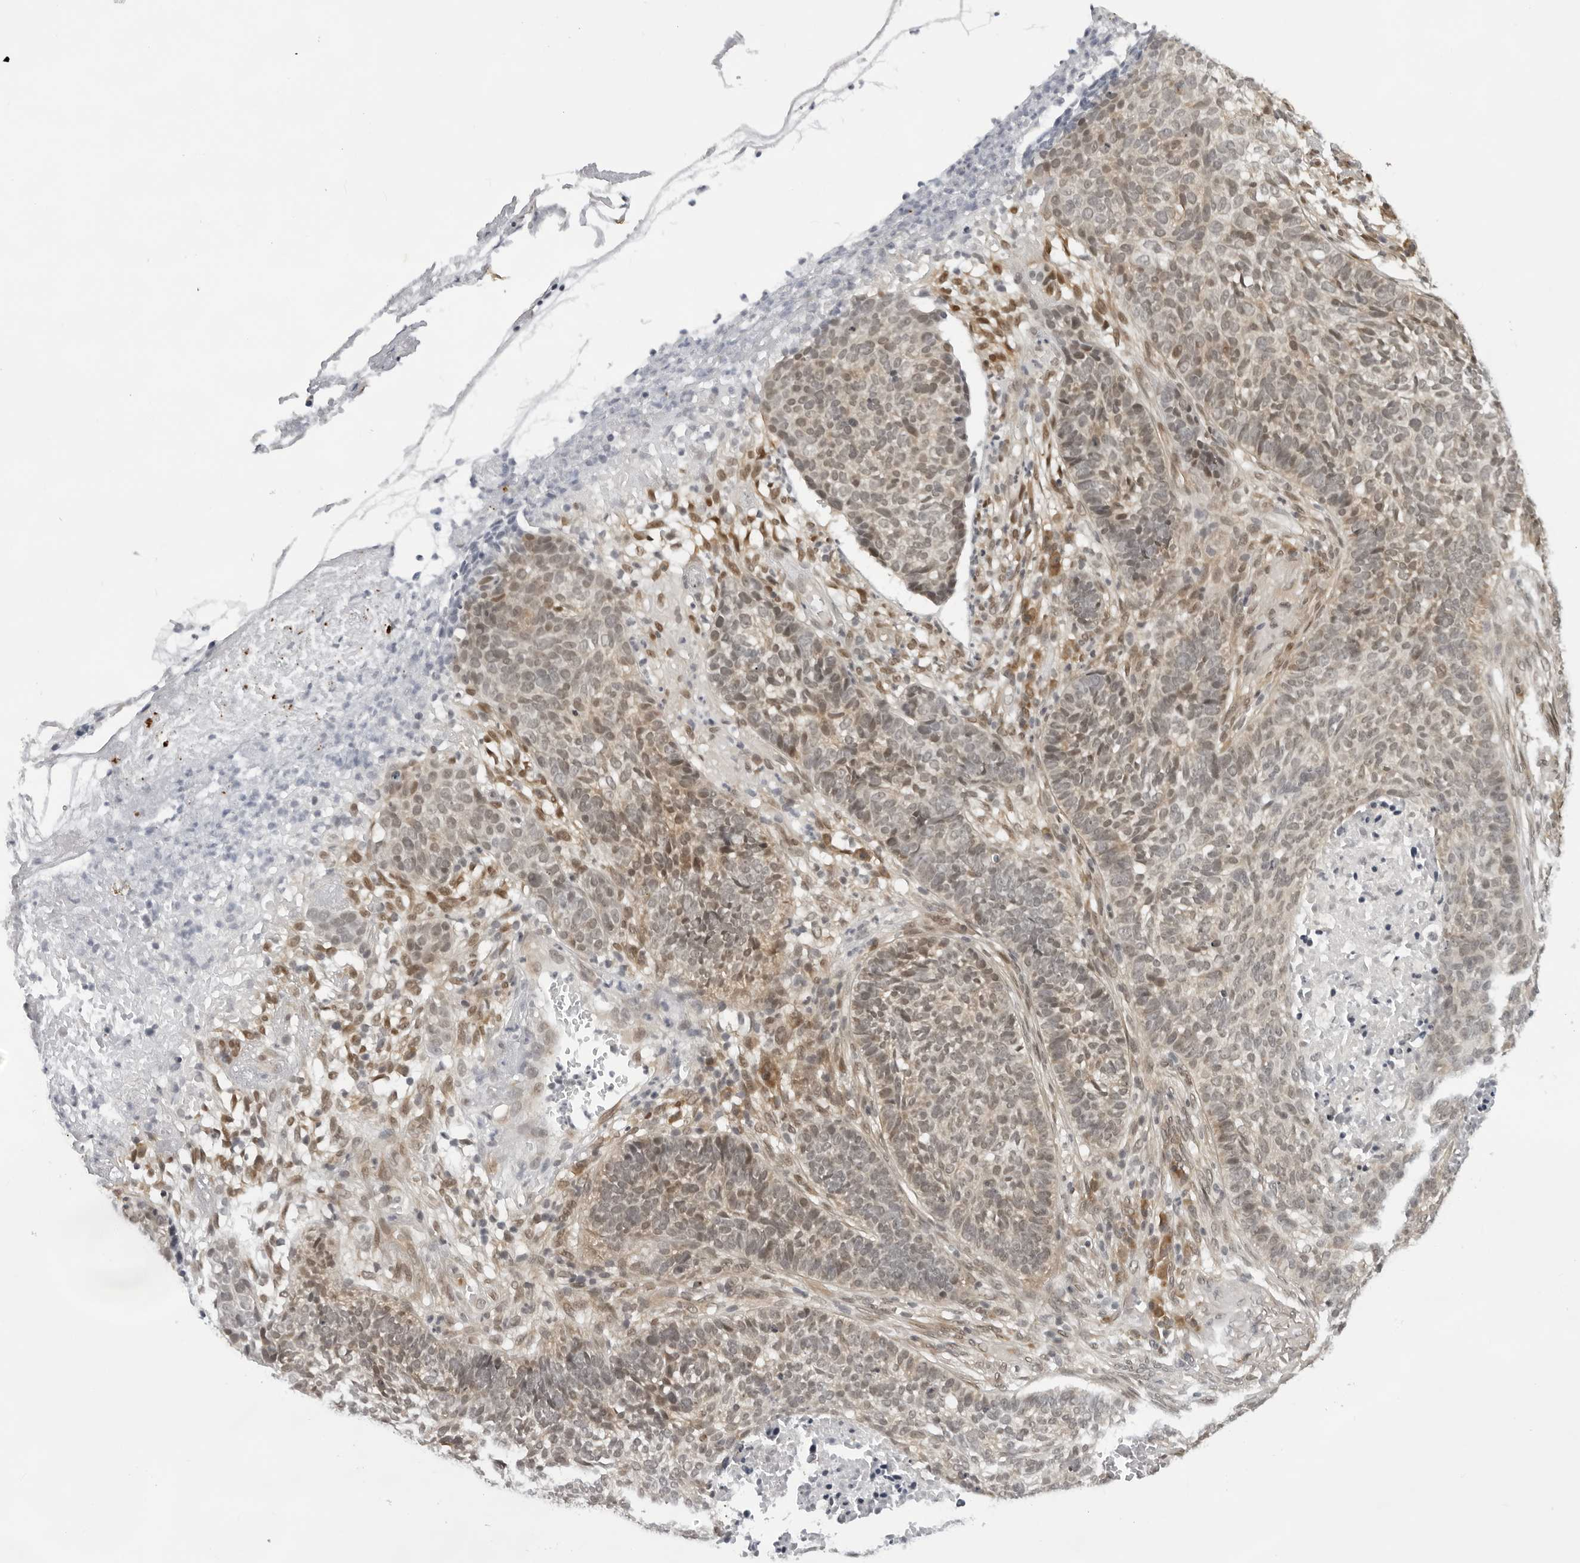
{"staining": {"intensity": "negative", "quantity": "none", "location": "none"}, "tissue": "skin cancer", "cell_type": "Tumor cells", "image_type": "cancer", "snomed": [{"axis": "morphology", "description": "Basal cell carcinoma"}, {"axis": "topography", "description": "Skin"}], "caption": "This is a histopathology image of immunohistochemistry (IHC) staining of skin basal cell carcinoma, which shows no expression in tumor cells.", "gene": "CASP7", "patient": {"sex": "male", "age": 85}}